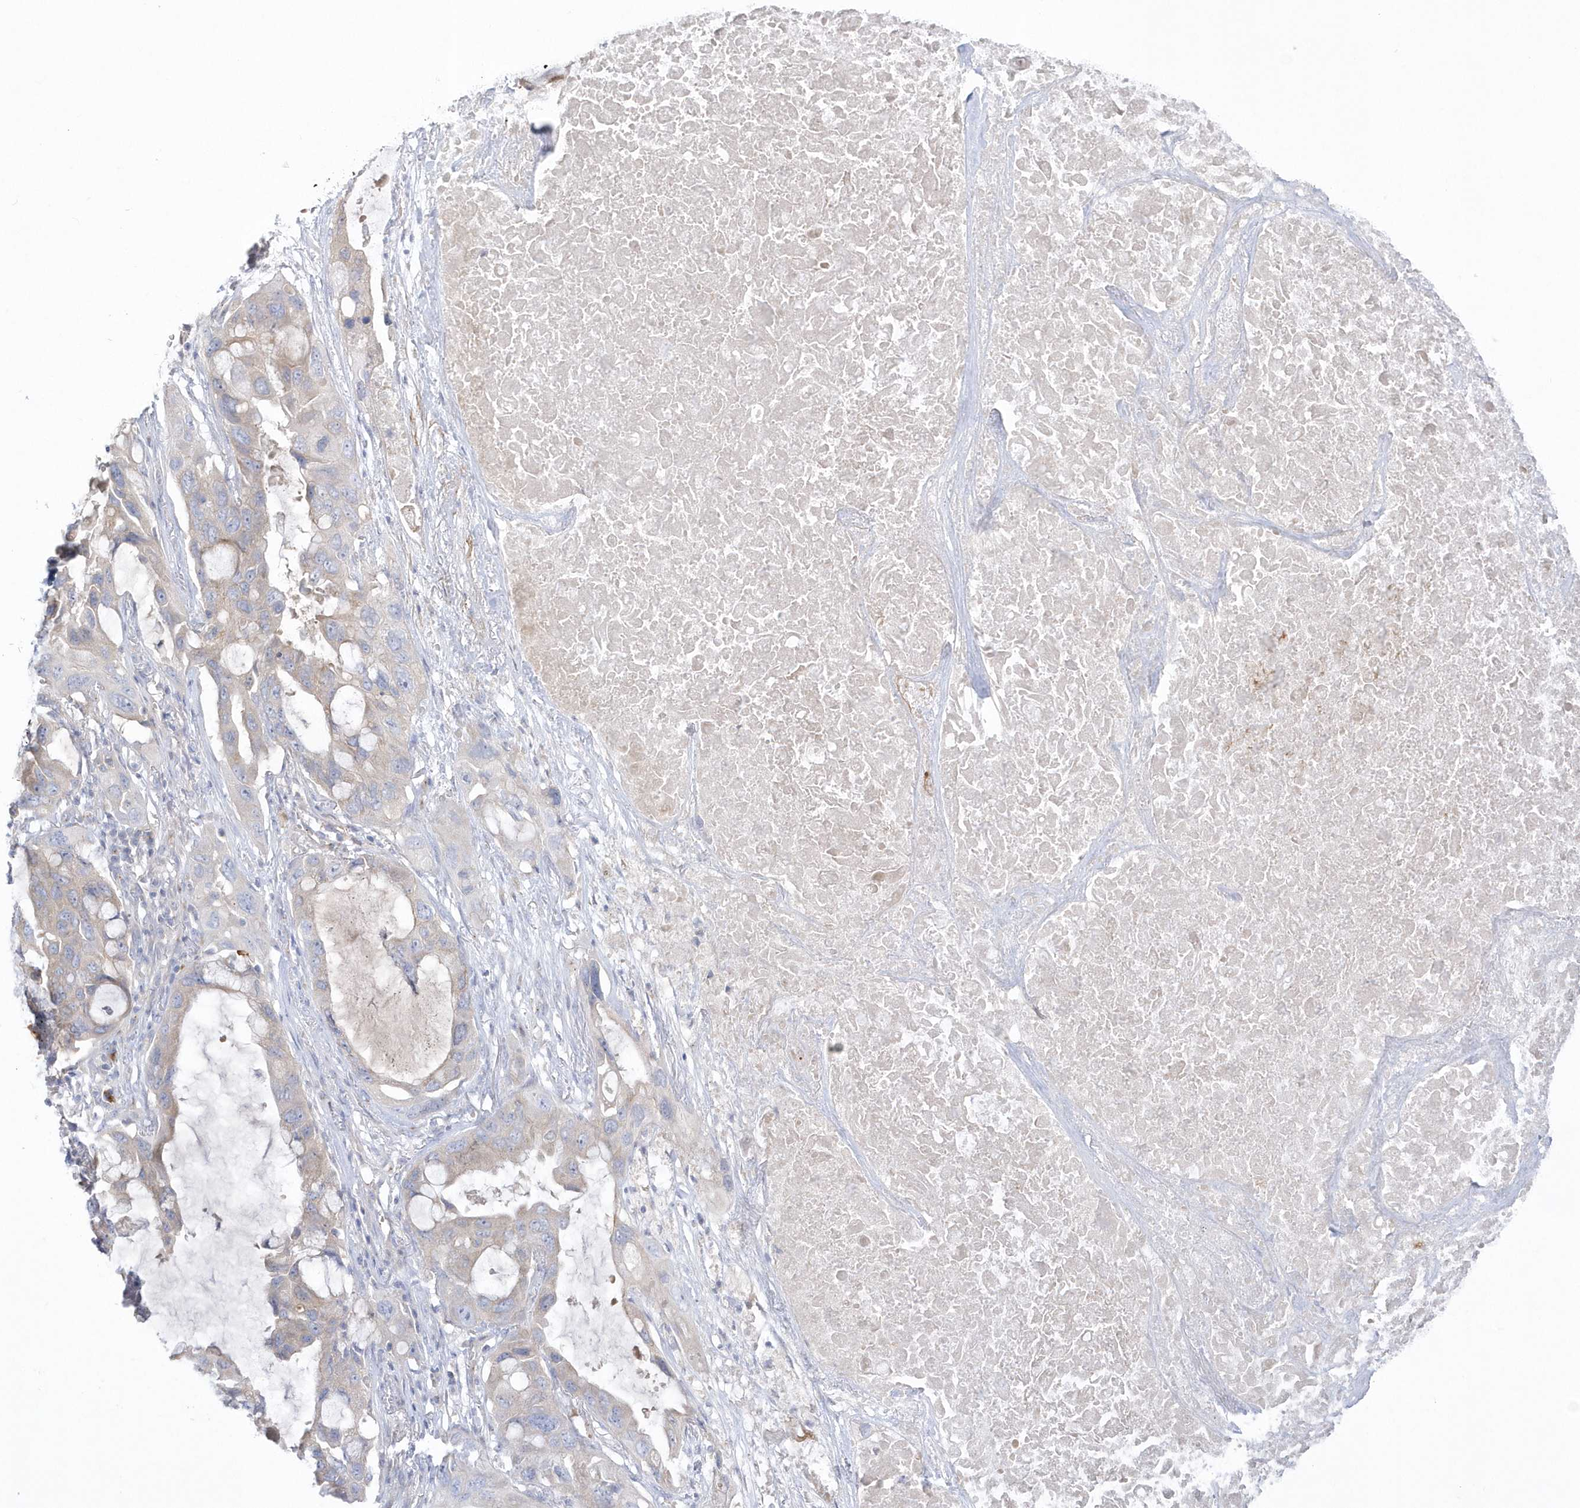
{"staining": {"intensity": "negative", "quantity": "none", "location": "none"}, "tissue": "lung cancer", "cell_type": "Tumor cells", "image_type": "cancer", "snomed": [{"axis": "morphology", "description": "Squamous cell carcinoma, NOS"}, {"axis": "topography", "description": "Lung"}], "caption": "Immunohistochemistry (IHC) image of human squamous cell carcinoma (lung) stained for a protein (brown), which demonstrates no expression in tumor cells.", "gene": "SEMA3D", "patient": {"sex": "female", "age": 73}}